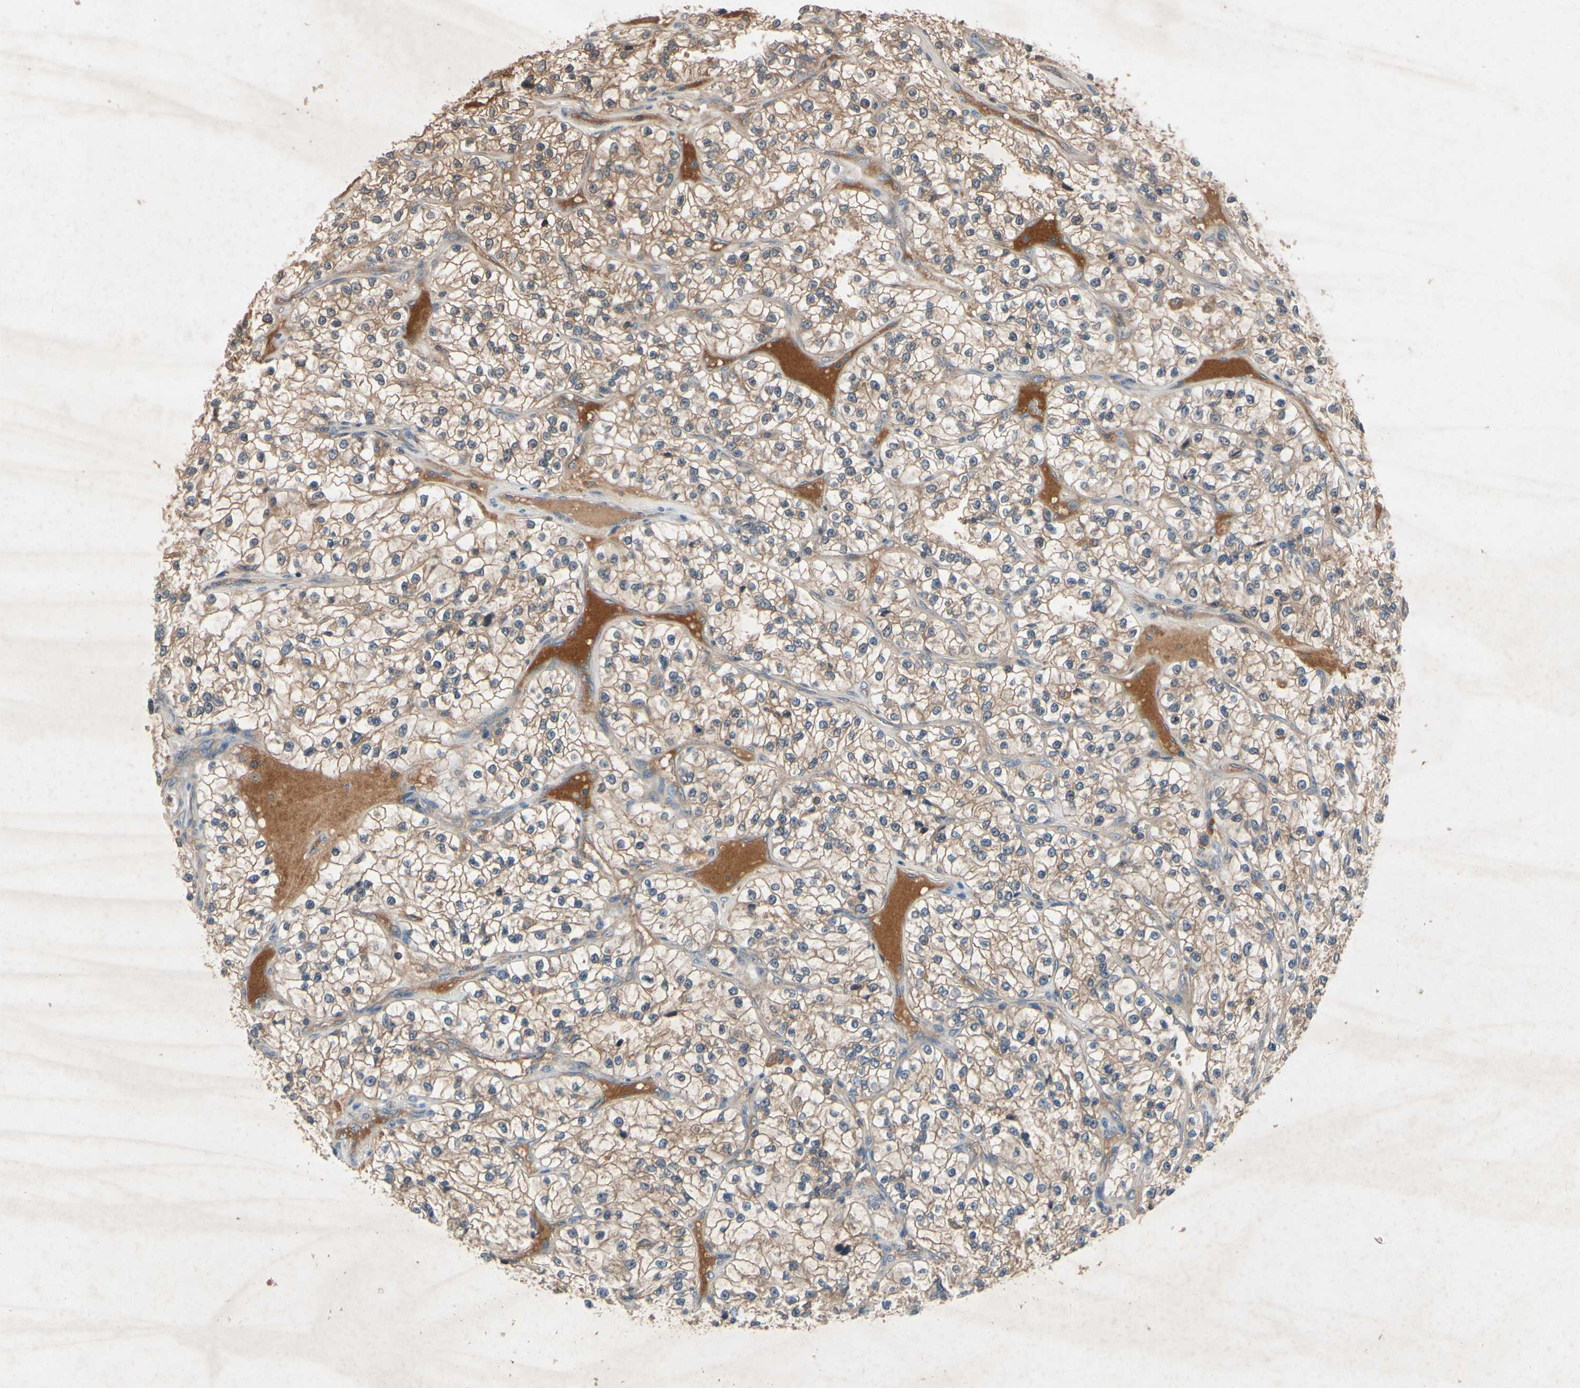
{"staining": {"intensity": "weak", "quantity": ">75%", "location": "cytoplasmic/membranous"}, "tissue": "renal cancer", "cell_type": "Tumor cells", "image_type": "cancer", "snomed": [{"axis": "morphology", "description": "Adenocarcinoma, NOS"}, {"axis": "topography", "description": "Kidney"}], "caption": "Protein analysis of renal adenocarcinoma tissue demonstrates weak cytoplasmic/membranous staining in approximately >75% of tumor cells.", "gene": "IL1RL1", "patient": {"sex": "female", "age": 57}}